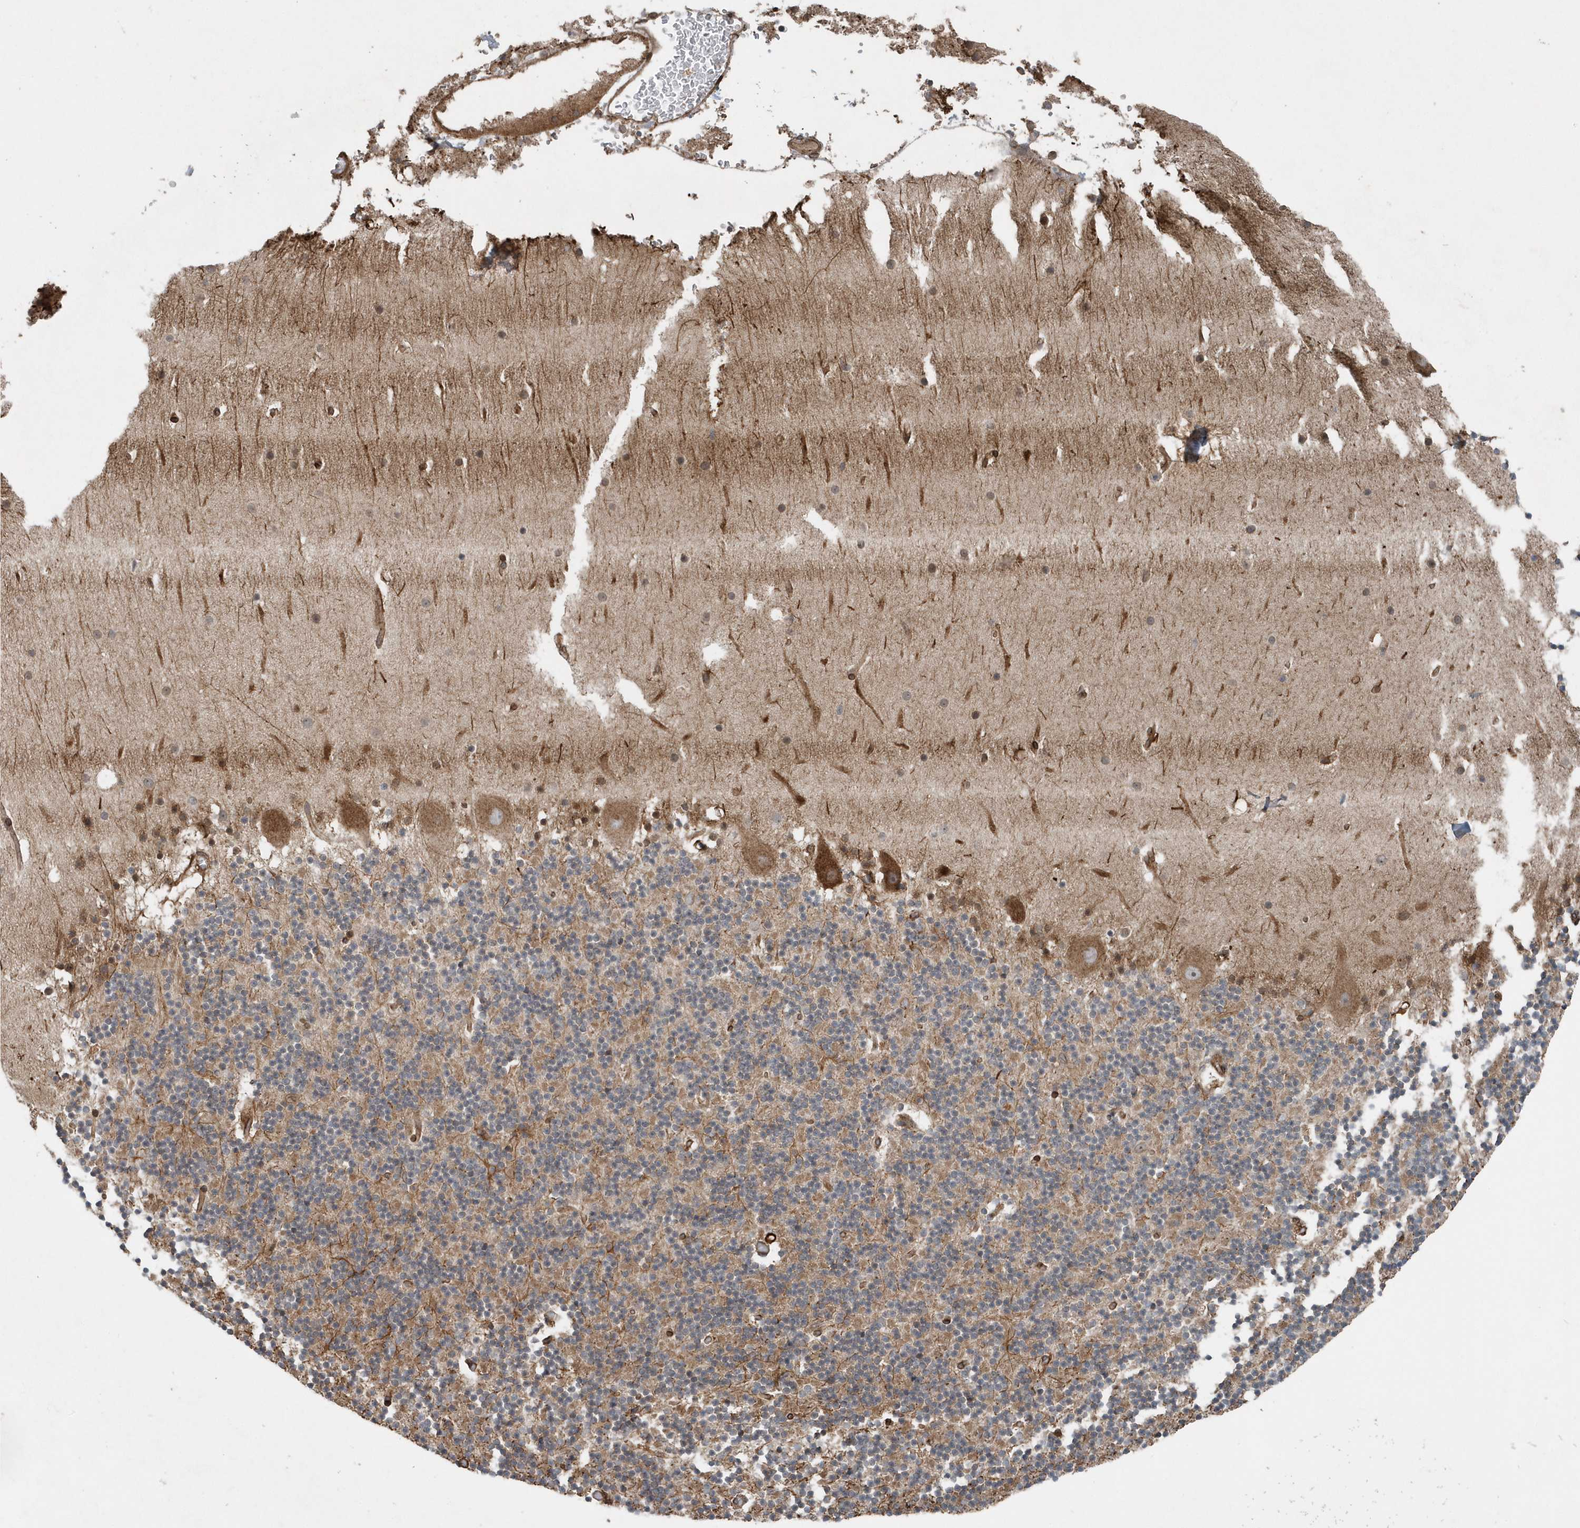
{"staining": {"intensity": "moderate", "quantity": "25%-75%", "location": "cytoplasmic/membranous"}, "tissue": "cerebellum", "cell_type": "Cells in granular layer", "image_type": "normal", "snomed": [{"axis": "morphology", "description": "Normal tissue, NOS"}, {"axis": "topography", "description": "Cerebellum"}], "caption": "Human cerebellum stained with a brown dye exhibits moderate cytoplasmic/membranous positive positivity in about 25%-75% of cells in granular layer.", "gene": "MCC", "patient": {"sex": "male", "age": 57}}